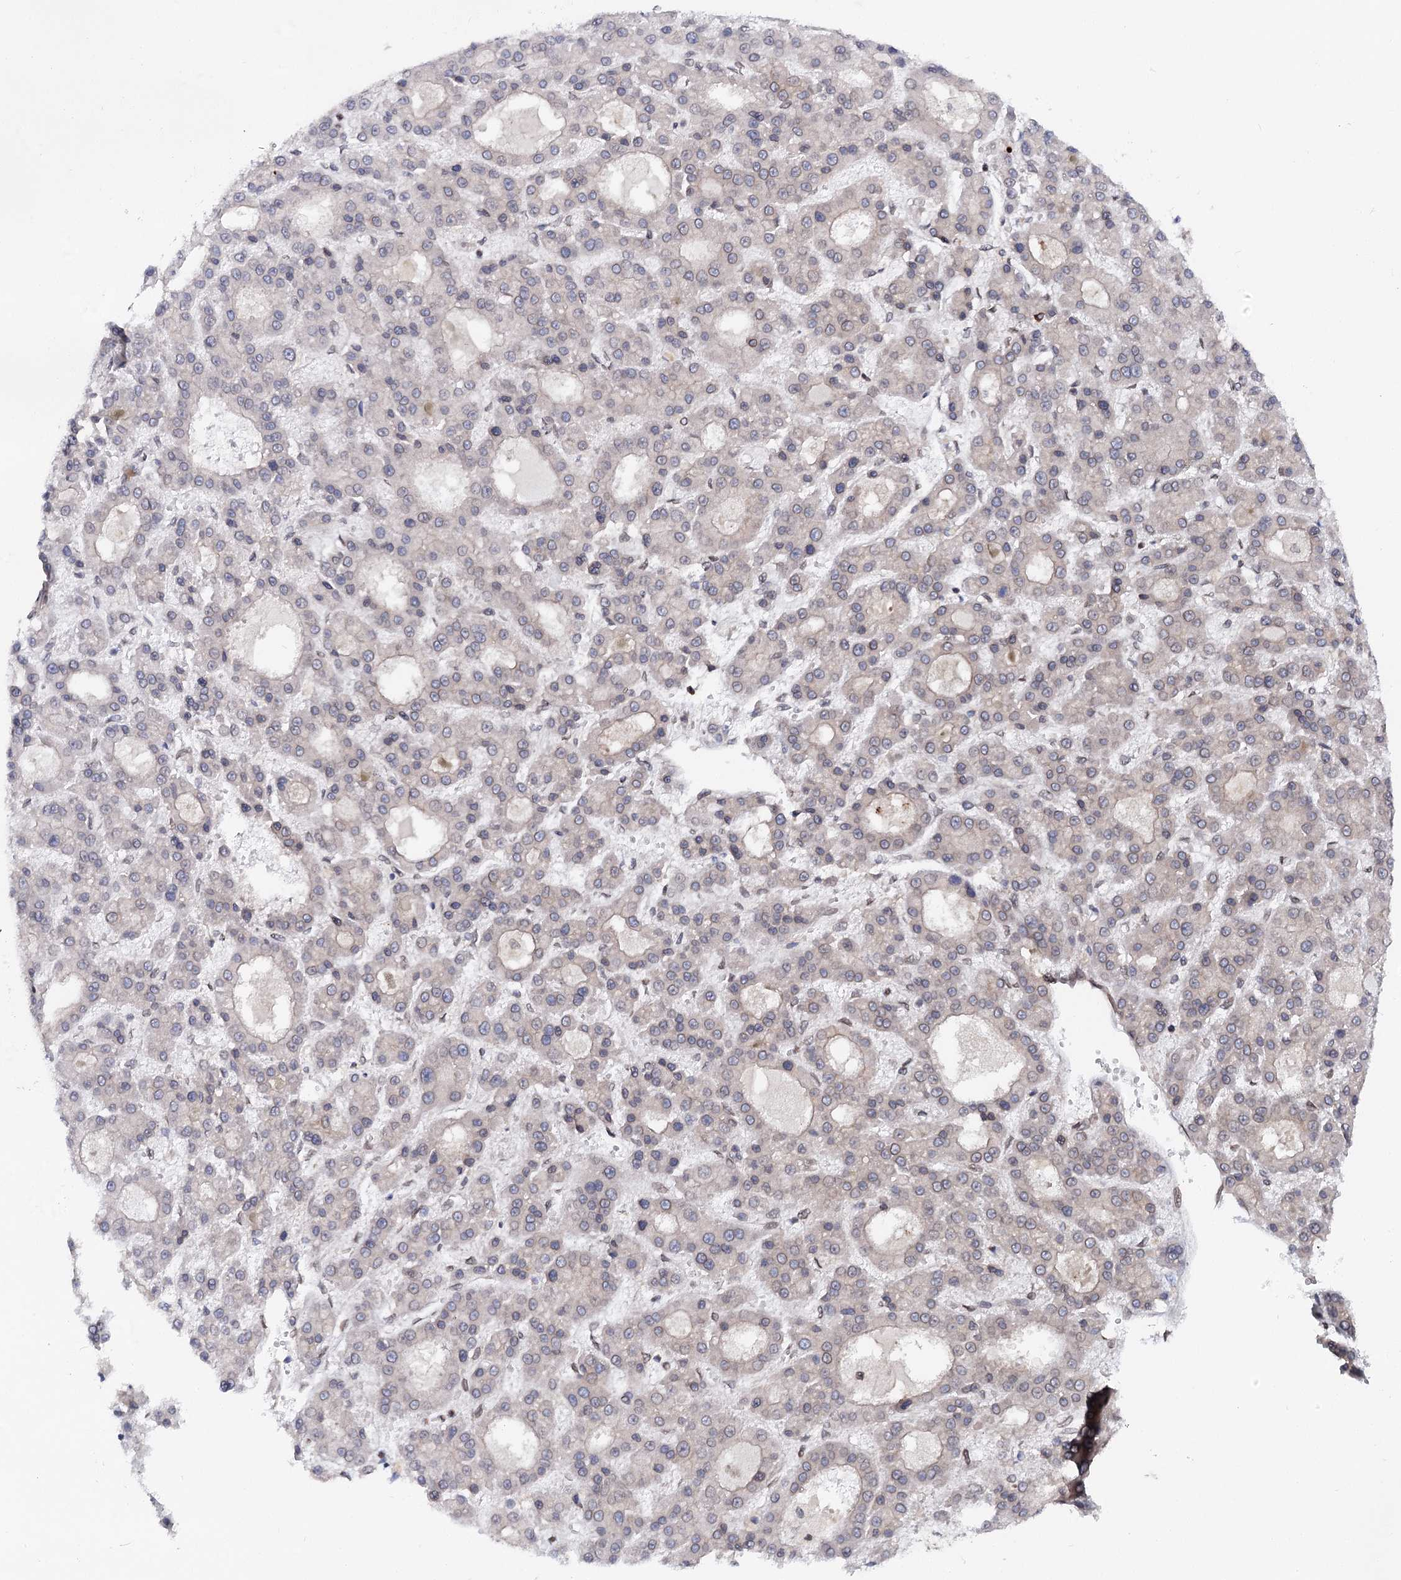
{"staining": {"intensity": "negative", "quantity": "none", "location": "none"}, "tissue": "liver cancer", "cell_type": "Tumor cells", "image_type": "cancer", "snomed": [{"axis": "morphology", "description": "Carcinoma, Hepatocellular, NOS"}, {"axis": "topography", "description": "Liver"}], "caption": "The image displays no staining of tumor cells in hepatocellular carcinoma (liver).", "gene": "FGFR1OP2", "patient": {"sex": "male", "age": 70}}